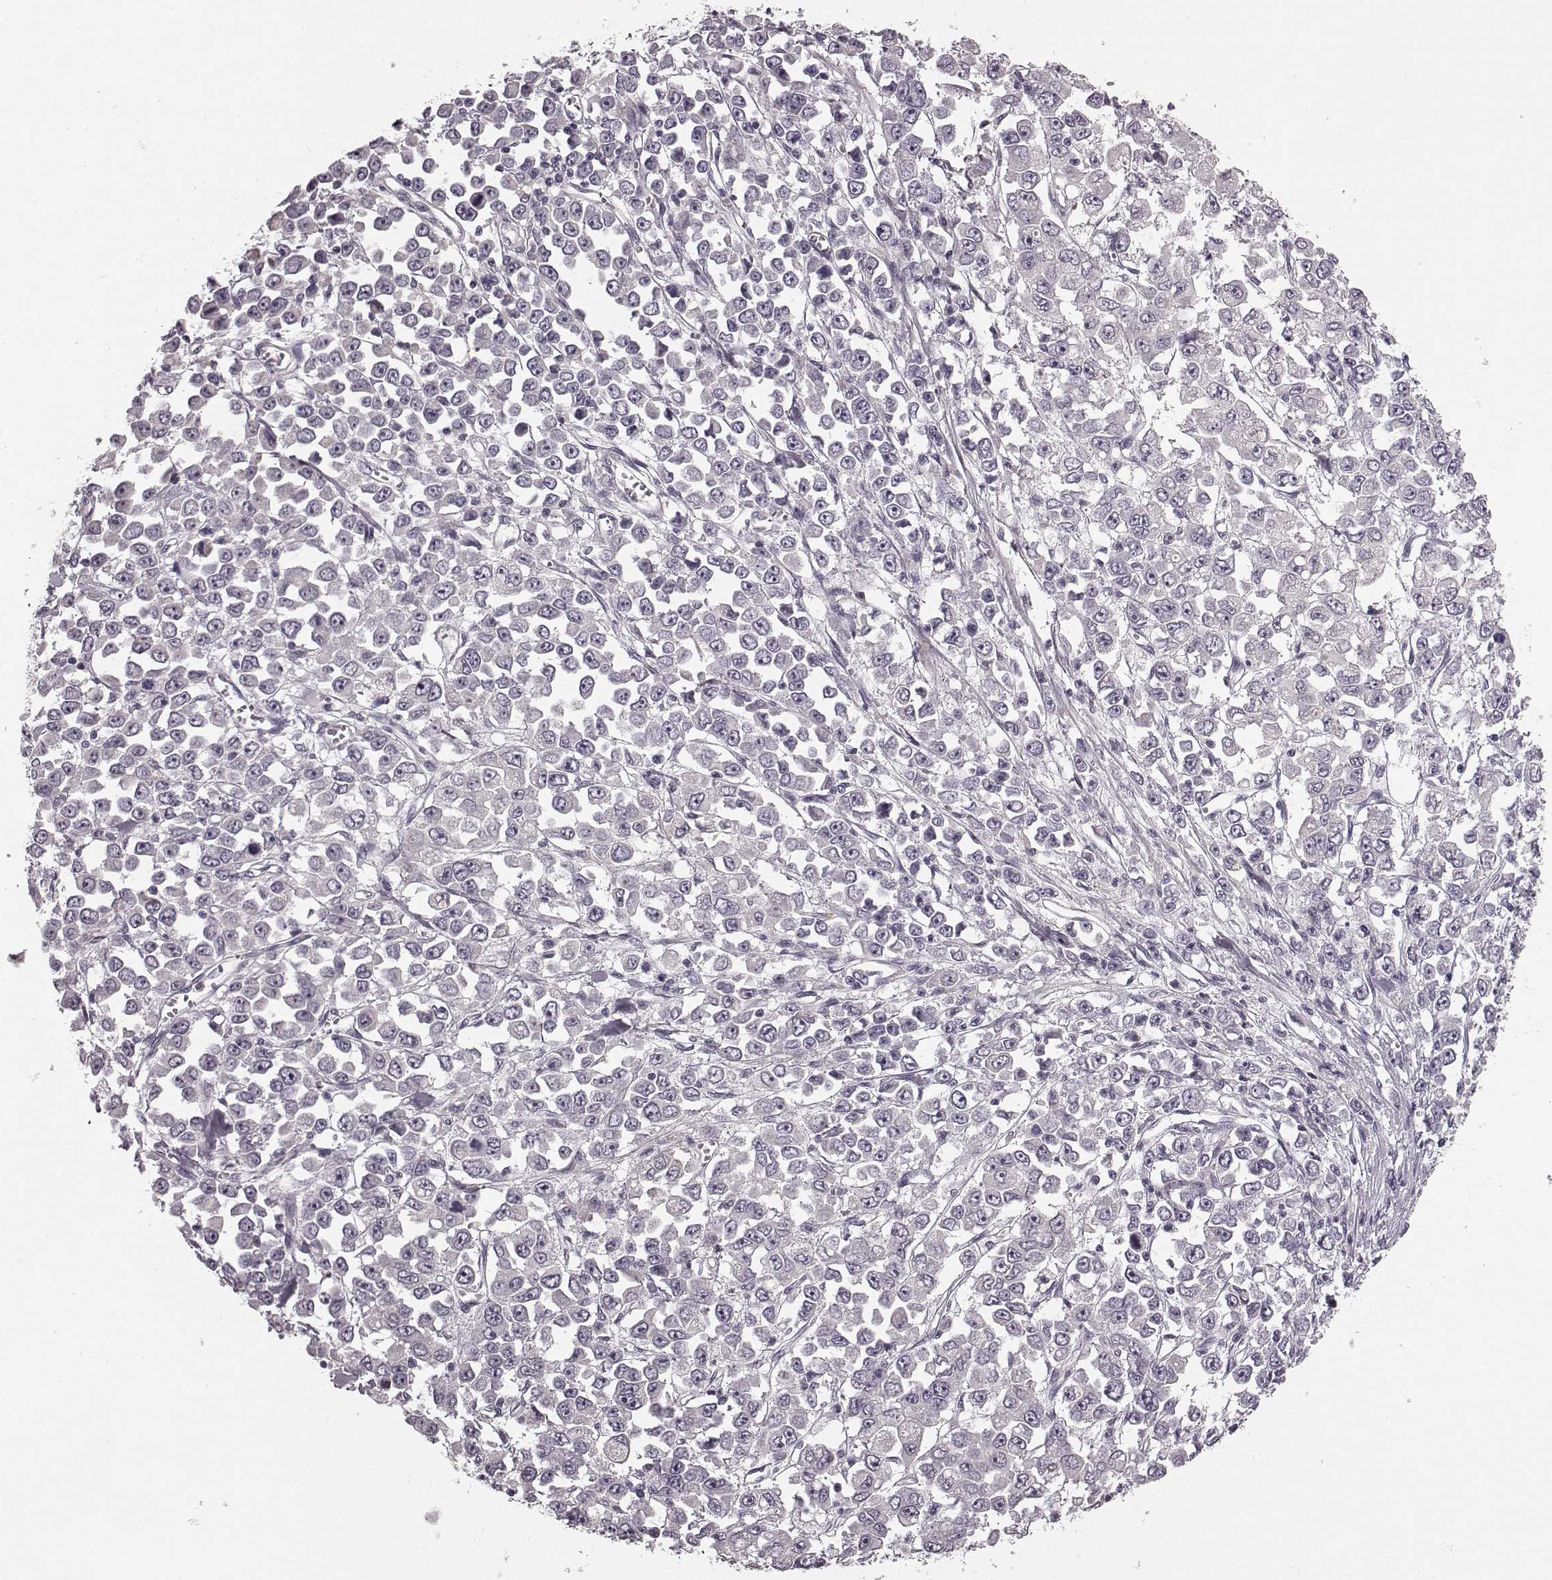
{"staining": {"intensity": "negative", "quantity": "none", "location": "none"}, "tissue": "stomach cancer", "cell_type": "Tumor cells", "image_type": "cancer", "snomed": [{"axis": "morphology", "description": "Adenocarcinoma, NOS"}, {"axis": "topography", "description": "Stomach, upper"}], "caption": "DAB immunohistochemical staining of human adenocarcinoma (stomach) shows no significant expression in tumor cells.", "gene": "FAM234B", "patient": {"sex": "male", "age": 70}}